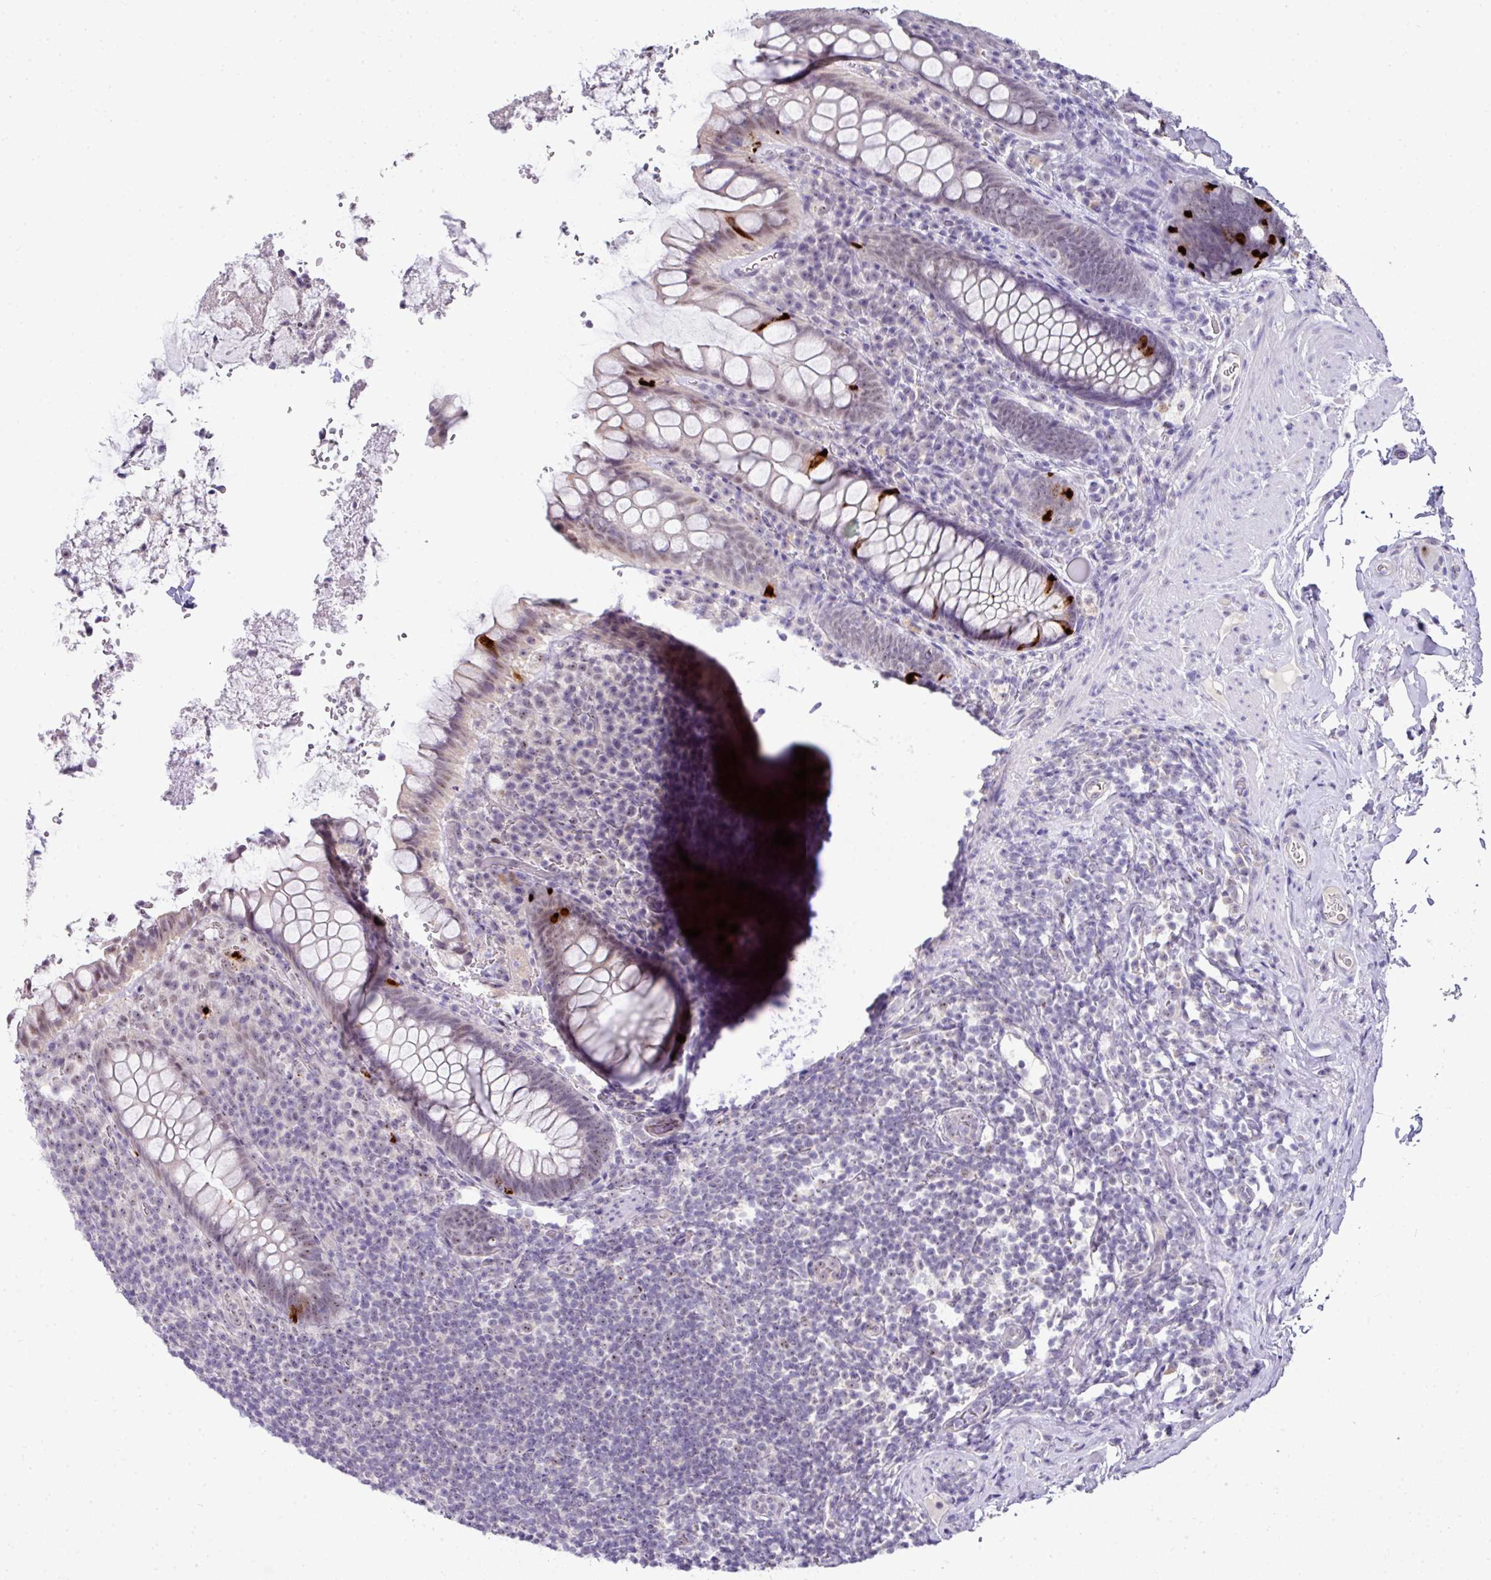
{"staining": {"intensity": "strong", "quantity": "<25%", "location": "cytoplasmic/membranous"}, "tissue": "rectum", "cell_type": "Glandular cells", "image_type": "normal", "snomed": [{"axis": "morphology", "description": "Normal tissue, NOS"}, {"axis": "topography", "description": "Rectum"}], "caption": "Glandular cells demonstrate medium levels of strong cytoplasmic/membranous staining in approximately <25% of cells in normal human rectum. The protein is shown in brown color, while the nuclei are stained blue.", "gene": "GCG", "patient": {"sex": "female", "age": 69}}